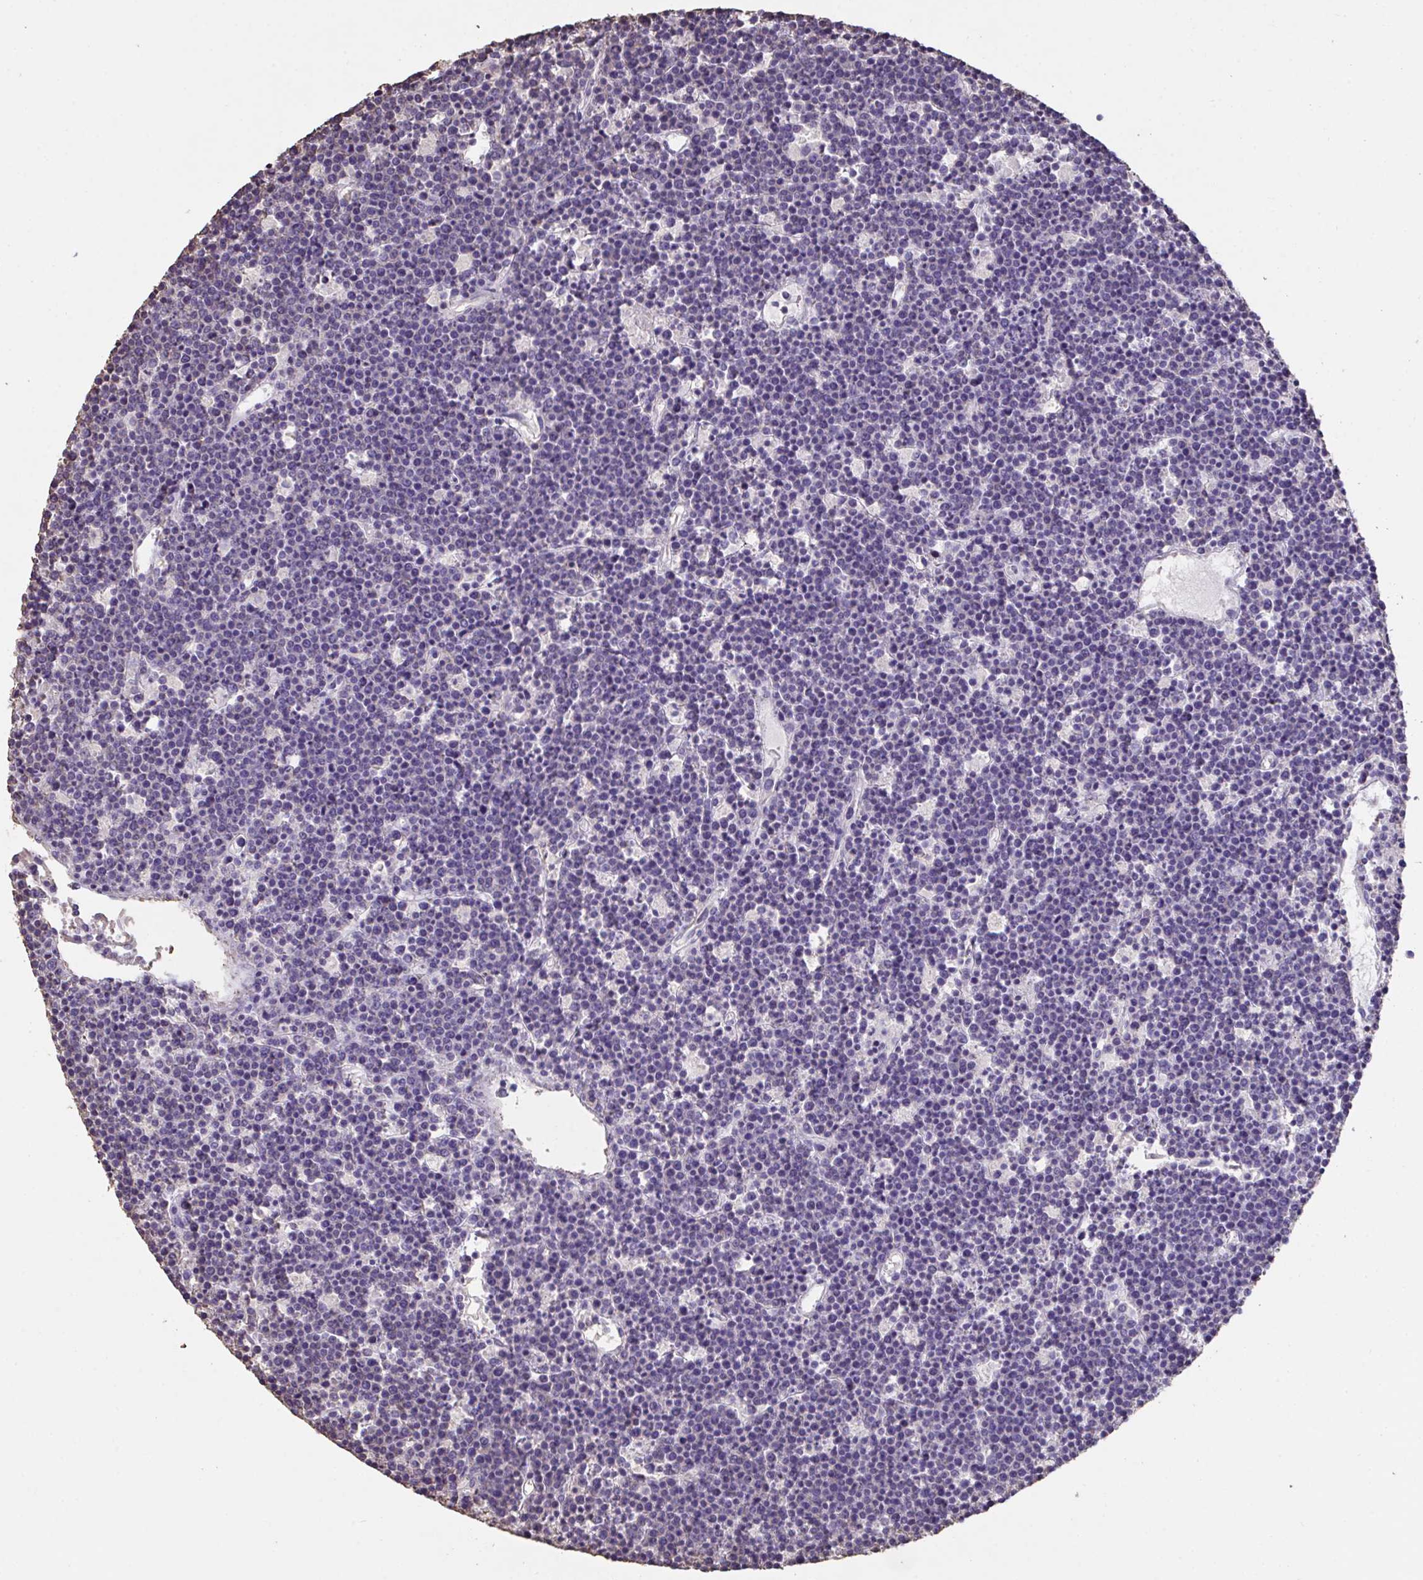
{"staining": {"intensity": "negative", "quantity": "none", "location": "none"}, "tissue": "lymphoma", "cell_type": "Tumor cells", "image_type": "cancer", "snomed": [{"axis": "morphology", "description": "Malignant lymphoma, non-Hodgkin's type, High grade"}, {"axis": "topography", "description": "Ovary"}], "caption": "Histopathology image shows no protein staining in tumor cells of high-grade malignant lymphoma, non-Hodgkin's type tissue.", "gene": "IL23R", "patient": {"sex": "female", "age": 56}}